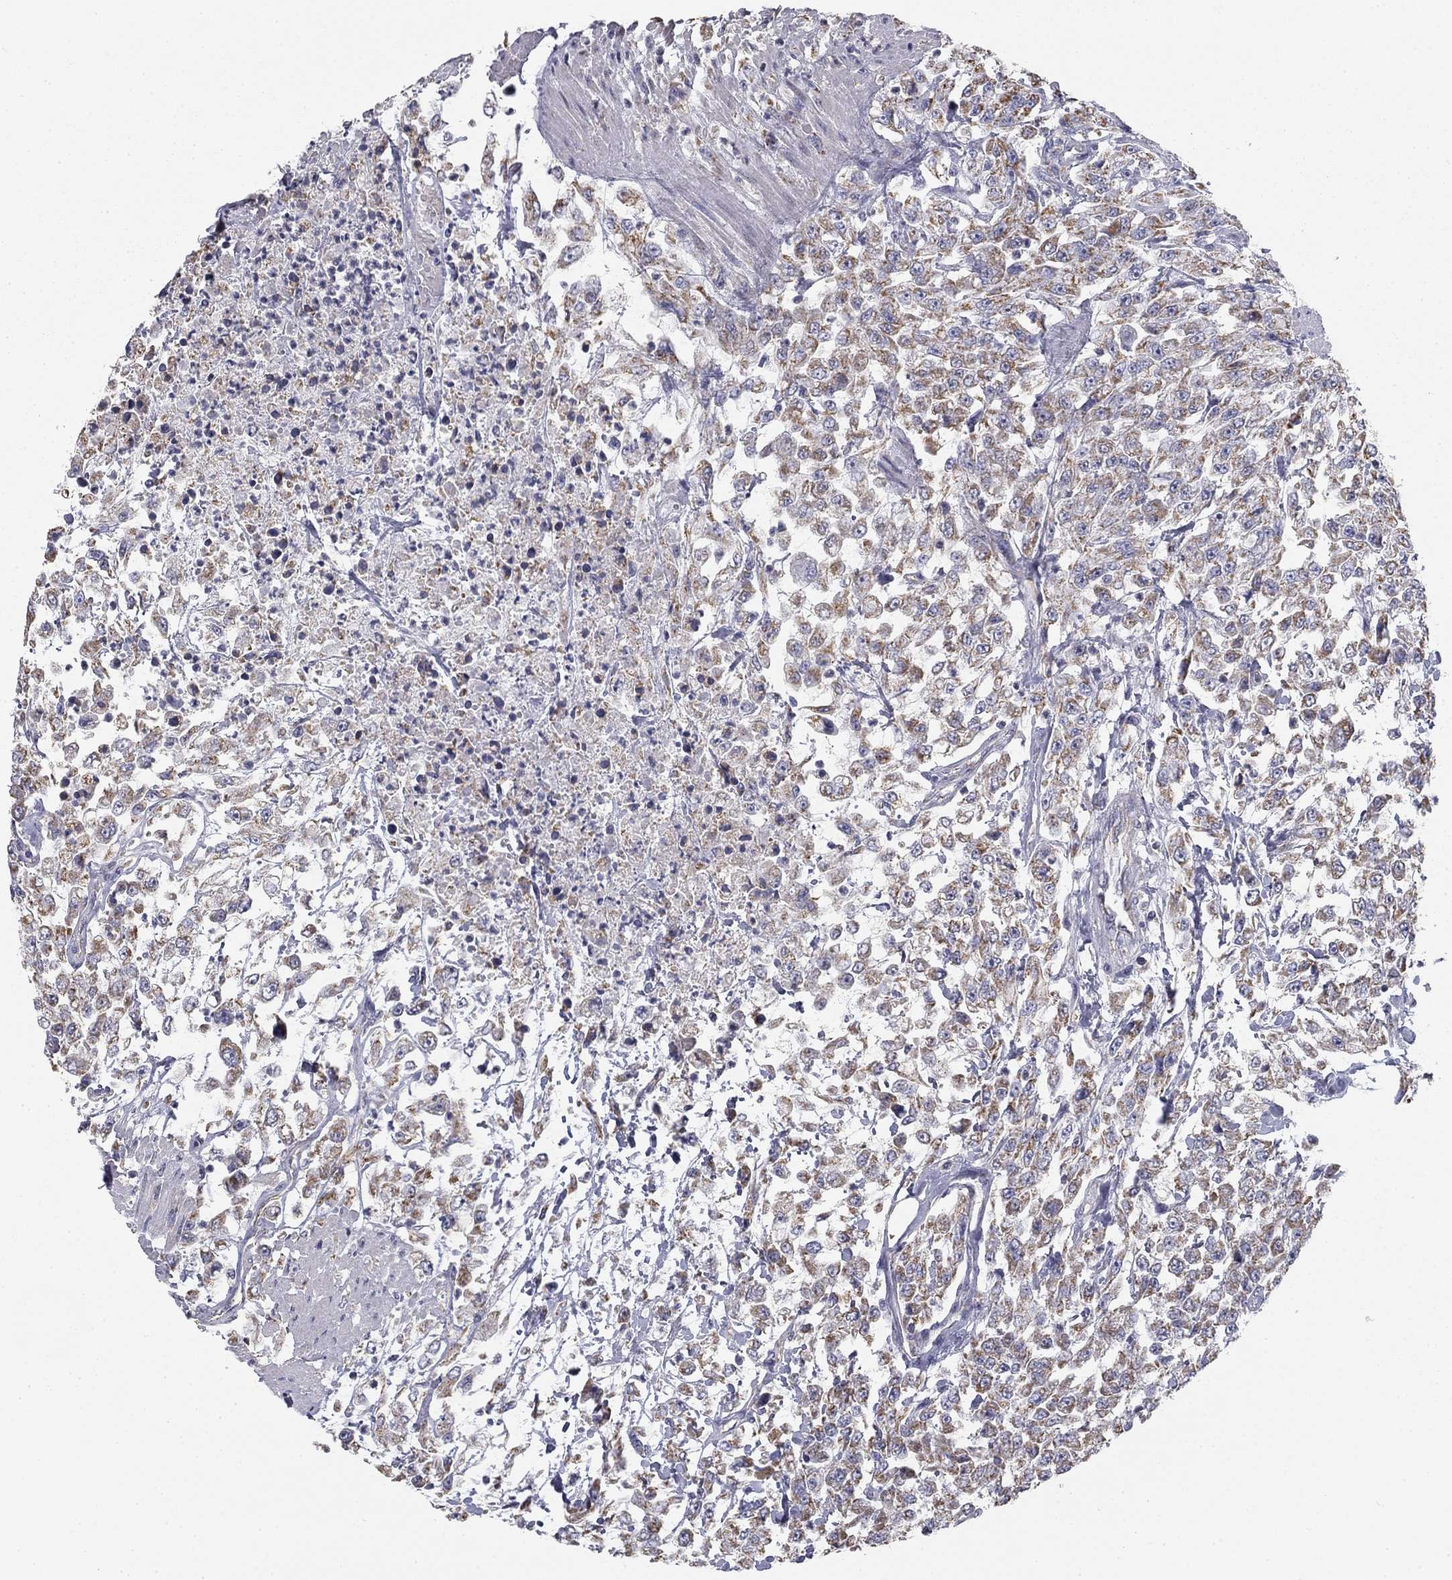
{"staining": {"intensity": "moderate", "quantity": "25%-75%", "location": "cytoplasmic/membranous"}, "tissue": "urothelial cancer", "cell_type": "Tumor cells", "image_type": "cancer", "snomed": [{"axis": "morphology", "description": "Urothelial carcinoma, High grade"}, {"axis": "topography", "description": "Urinary bladder"}], "caption": "Tumor cells display medium levels of moderate cytoplasmic/membranous positivity in about 25%-75% of cells in high-grade urothelial carcinoma.", "gene": "SLC2A9", "patient": {"sex": "male", "age": 46}}